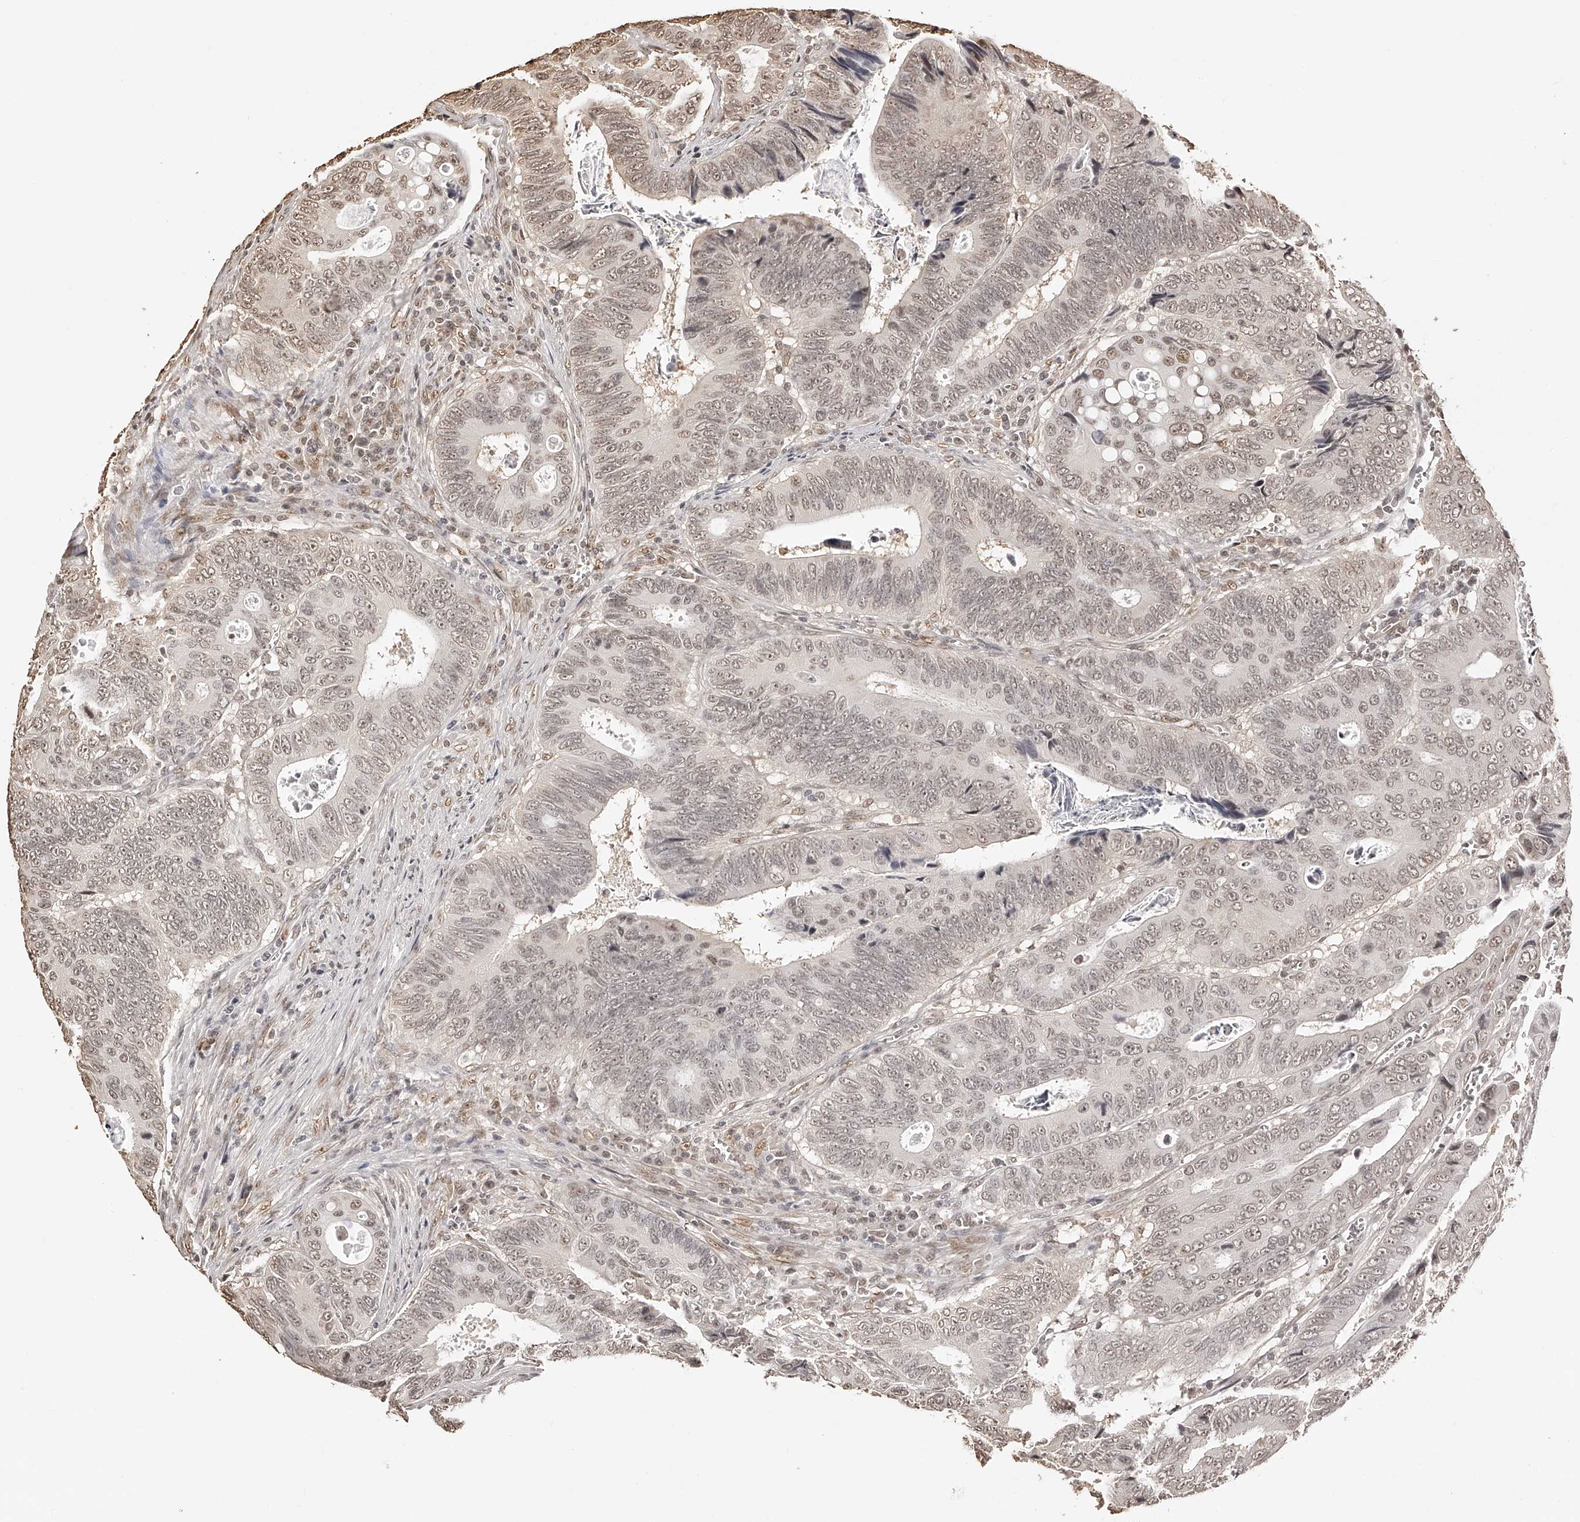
{"staining": {"intensity": "weak", "quantity": ">75%", "location": "nuclear"}, "tissue": "colorectal cancer", "cell_type": "Tumor cells", "image_type": "cancer", "snomed": [{"axis": "morphology", "description": "Adenocarcinoma, NOS"}, {"axis": "topography", "description": "Colon"}], "caption": "Colorectal cancer tissue displays weak nuclear expression in about >75% of tumor cells, visualized by immunohistochemistry.", "gene": "ZNF503", "patient": {"sex": "male", "age": 72}}